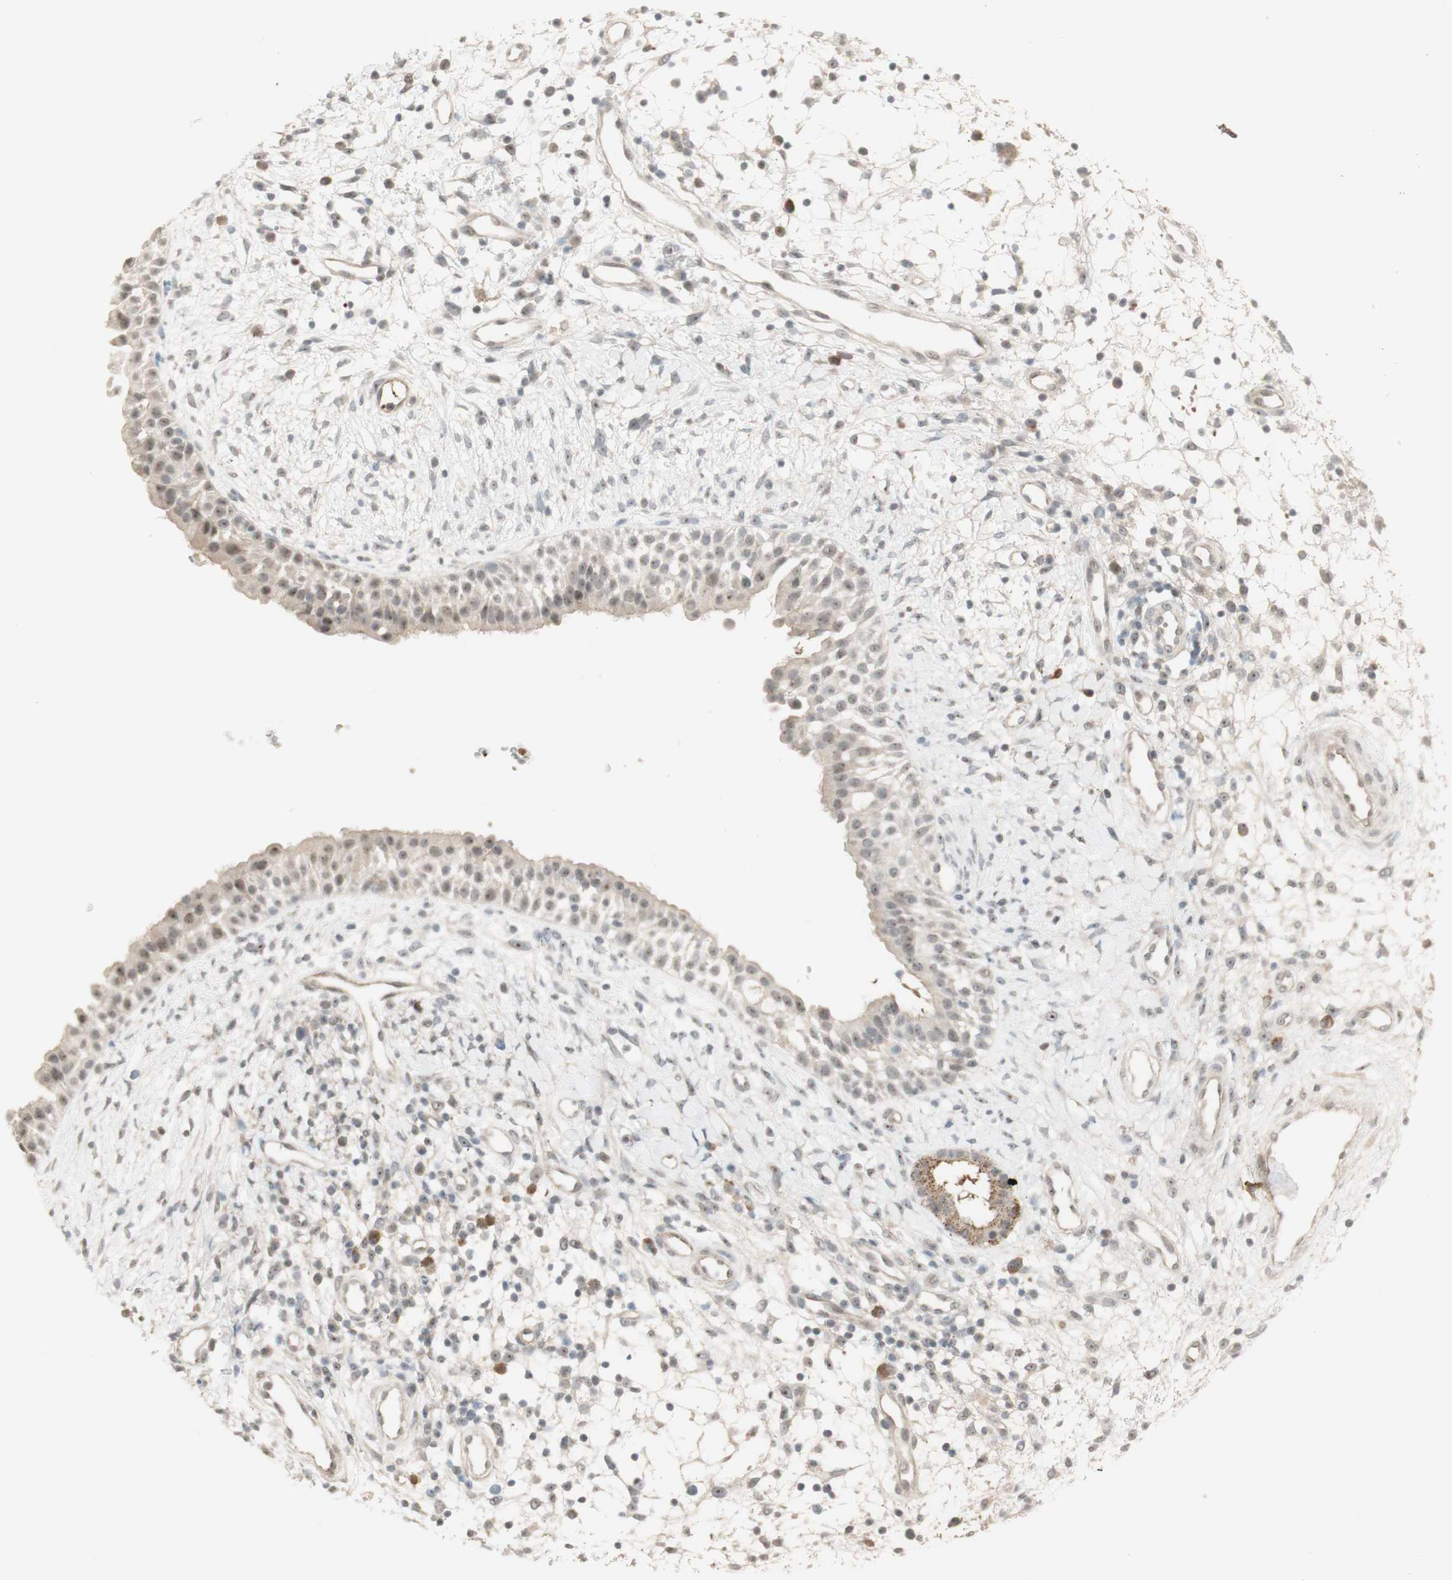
{"staining": {"intensity": "weak", "quantity": ">75%", "location": "cytoplasmic/membranous,nuclear"}, "tissue": "nasopharynx", "cell_type": "Respiratory epithelial cells", "image_type": "normal", "snomed": [{"axis": "morphology", "description": "Normal tissue, NOS"}, {"axis": "topography", "description": "Nasopharynx"}], "caption": "Immunohistochemistry (DAB) staining of benign nasopharynx exhibits weak cytoplasmic/membranous,nuclear protein staining in approximately >75% of respiratory epithelial cells.", "gene": "PLCD4", "patient": {"sex": "male", "age": 22}}